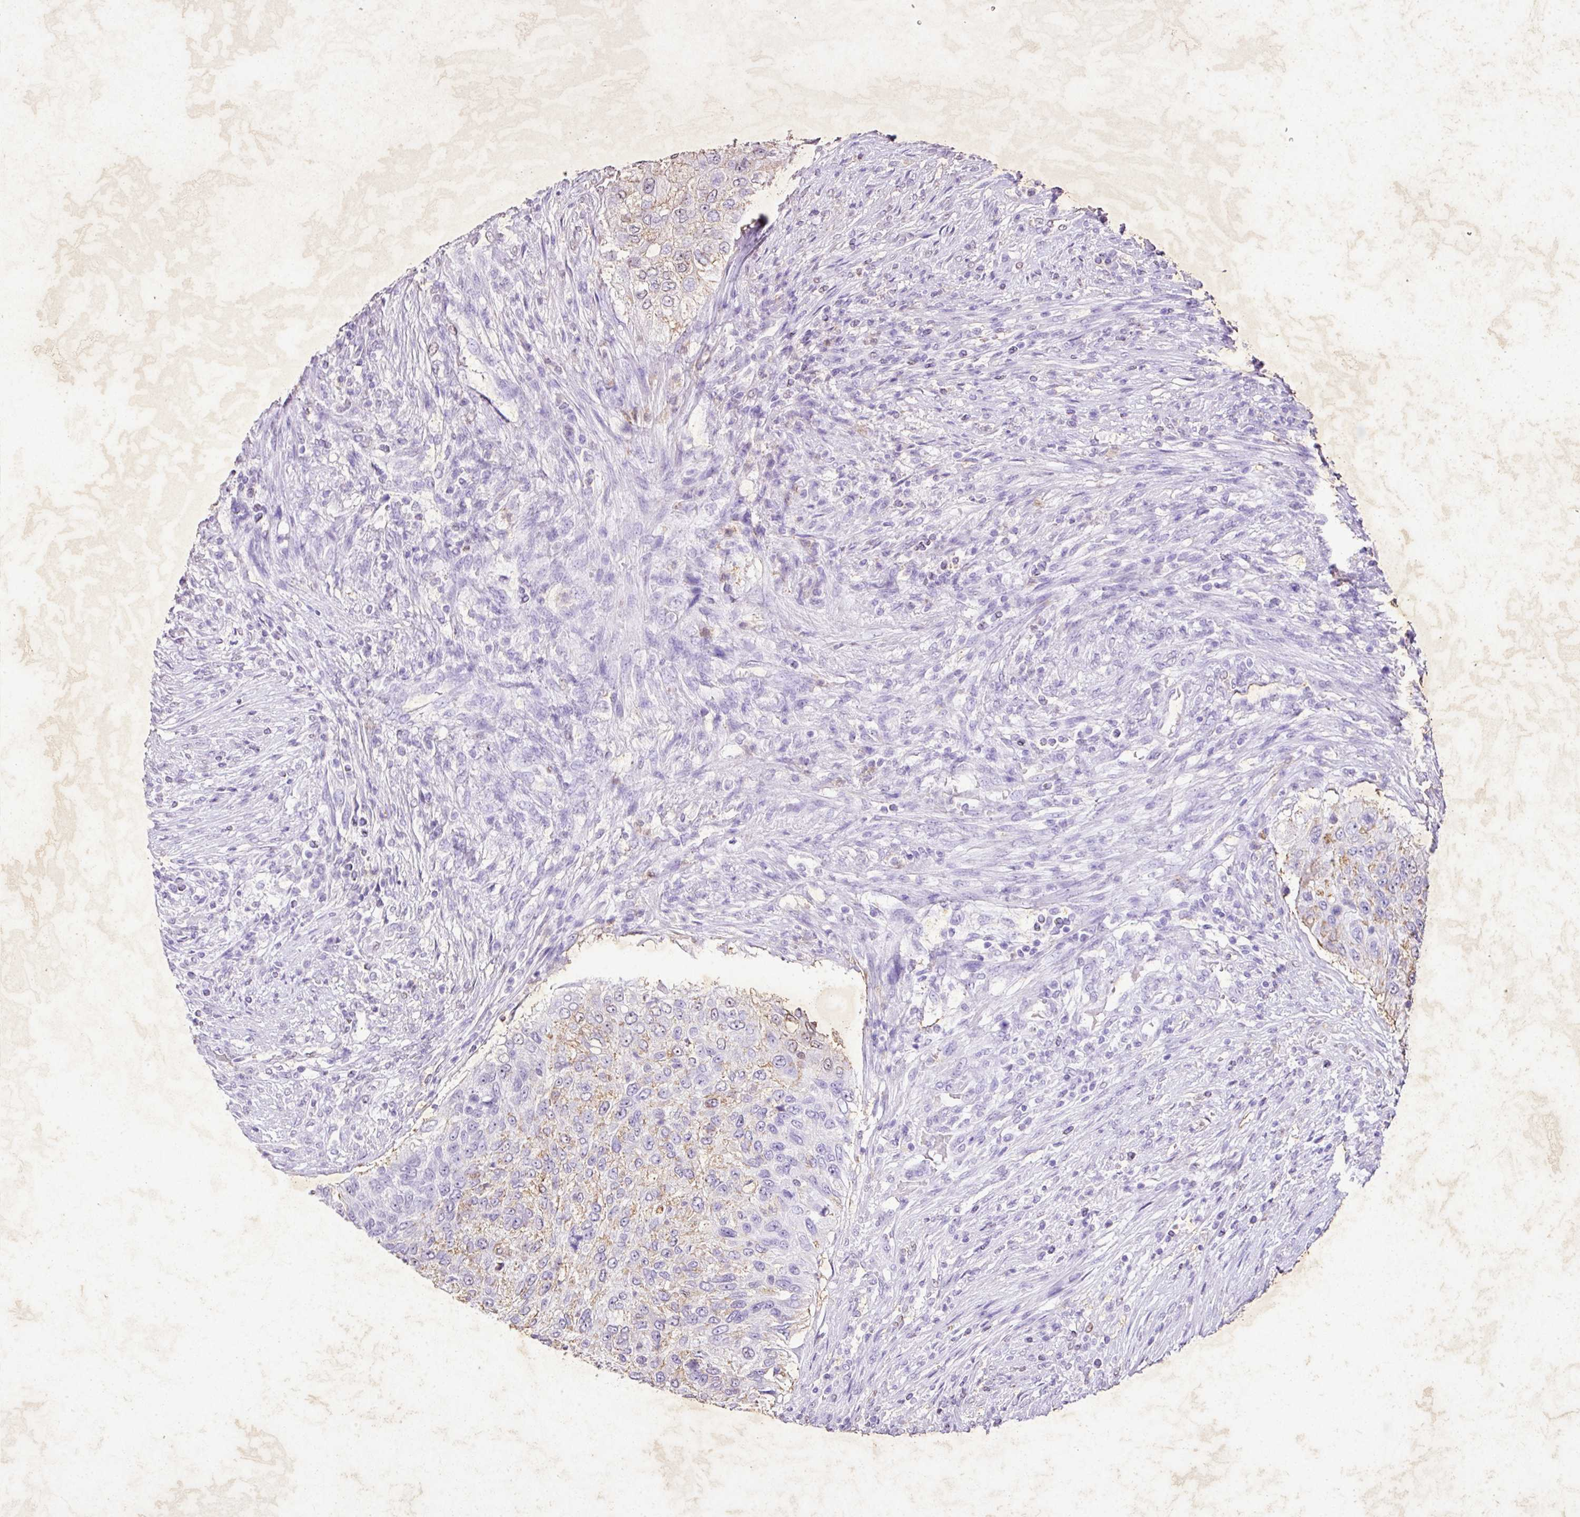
{"staining": {"intensity": "weak", "quantity": "<25%", "location": "cytoplasmic/membranous"}, "tissue": "urothelial cancer", "cell_type": "Tumor cells", "image_type": "cancer", "snomed": [{"axis": "morphology", "description": "Urothelial carcinoma, High grade"}, {"axis": "topography", "description": "Urinary bladder"}], "caption": "Immunohistochemistry (IHC) photomicrograph of neoplastic tissue: human urothelial cancer stained with DAB (3,3'-diaminobenzidine) displays no significant protein expression in tumor cells.", "gene": "KCNJ11", "patient": {"sex": "female", "age": 60}}